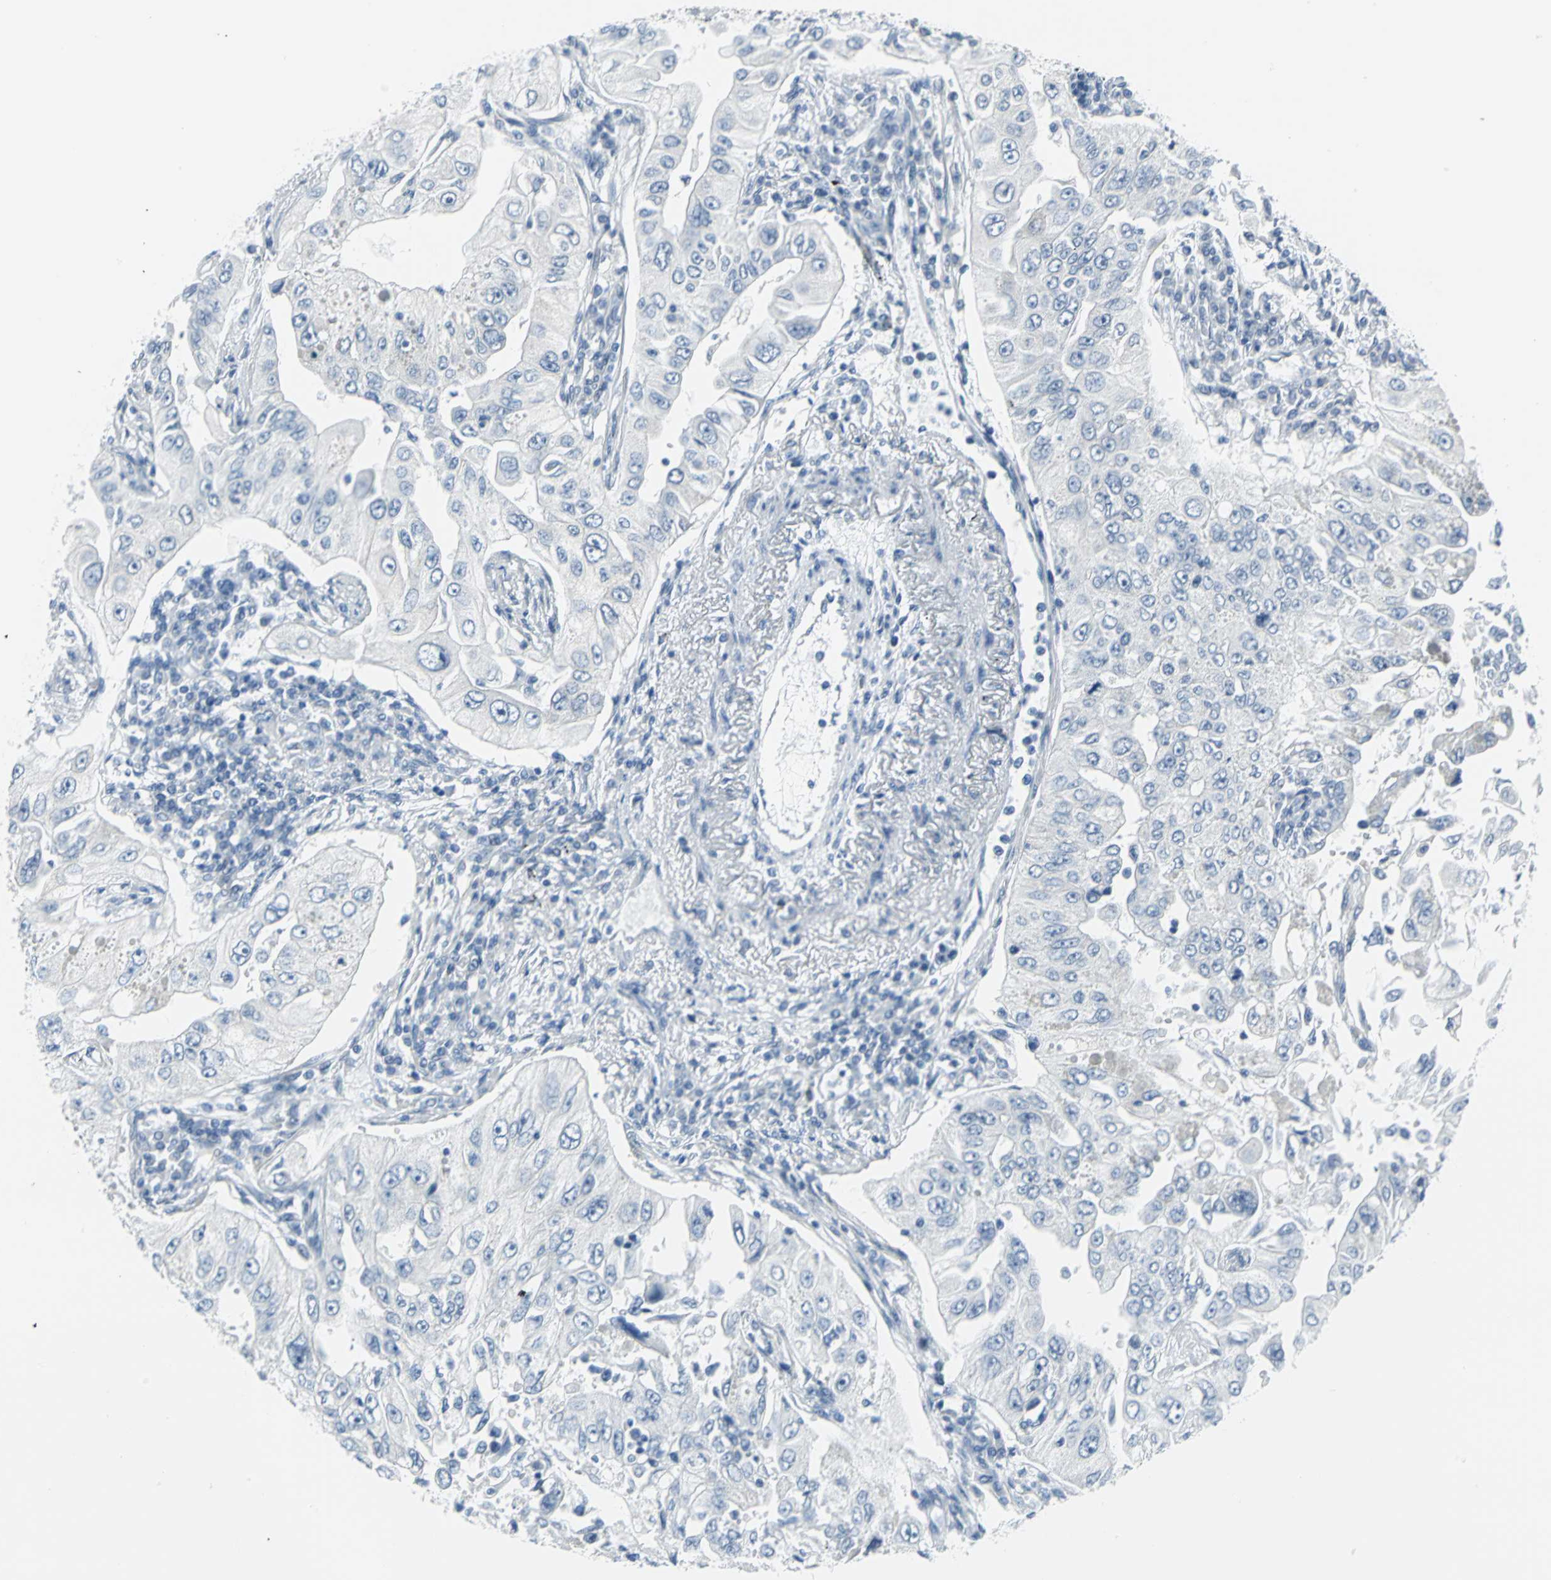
{"staining": {"intensity": "negative", "quantity": "none", "location": "none"}, "tissue": "lung cancer", "cell_type": "Tumor cells", "image_type": "cancer", "snomed": [{"axis": "morphology", "description": "Adenocarcinoma, NOS"}, {"axis": "topography", "description": "Lung"}], "caption": "This is an IHC photomicrograph of adenocarcinoma (lung). There is no expression in tumor cells.", "gene": "CYB5A", "patient": {"sex": "male", "age": 84}}